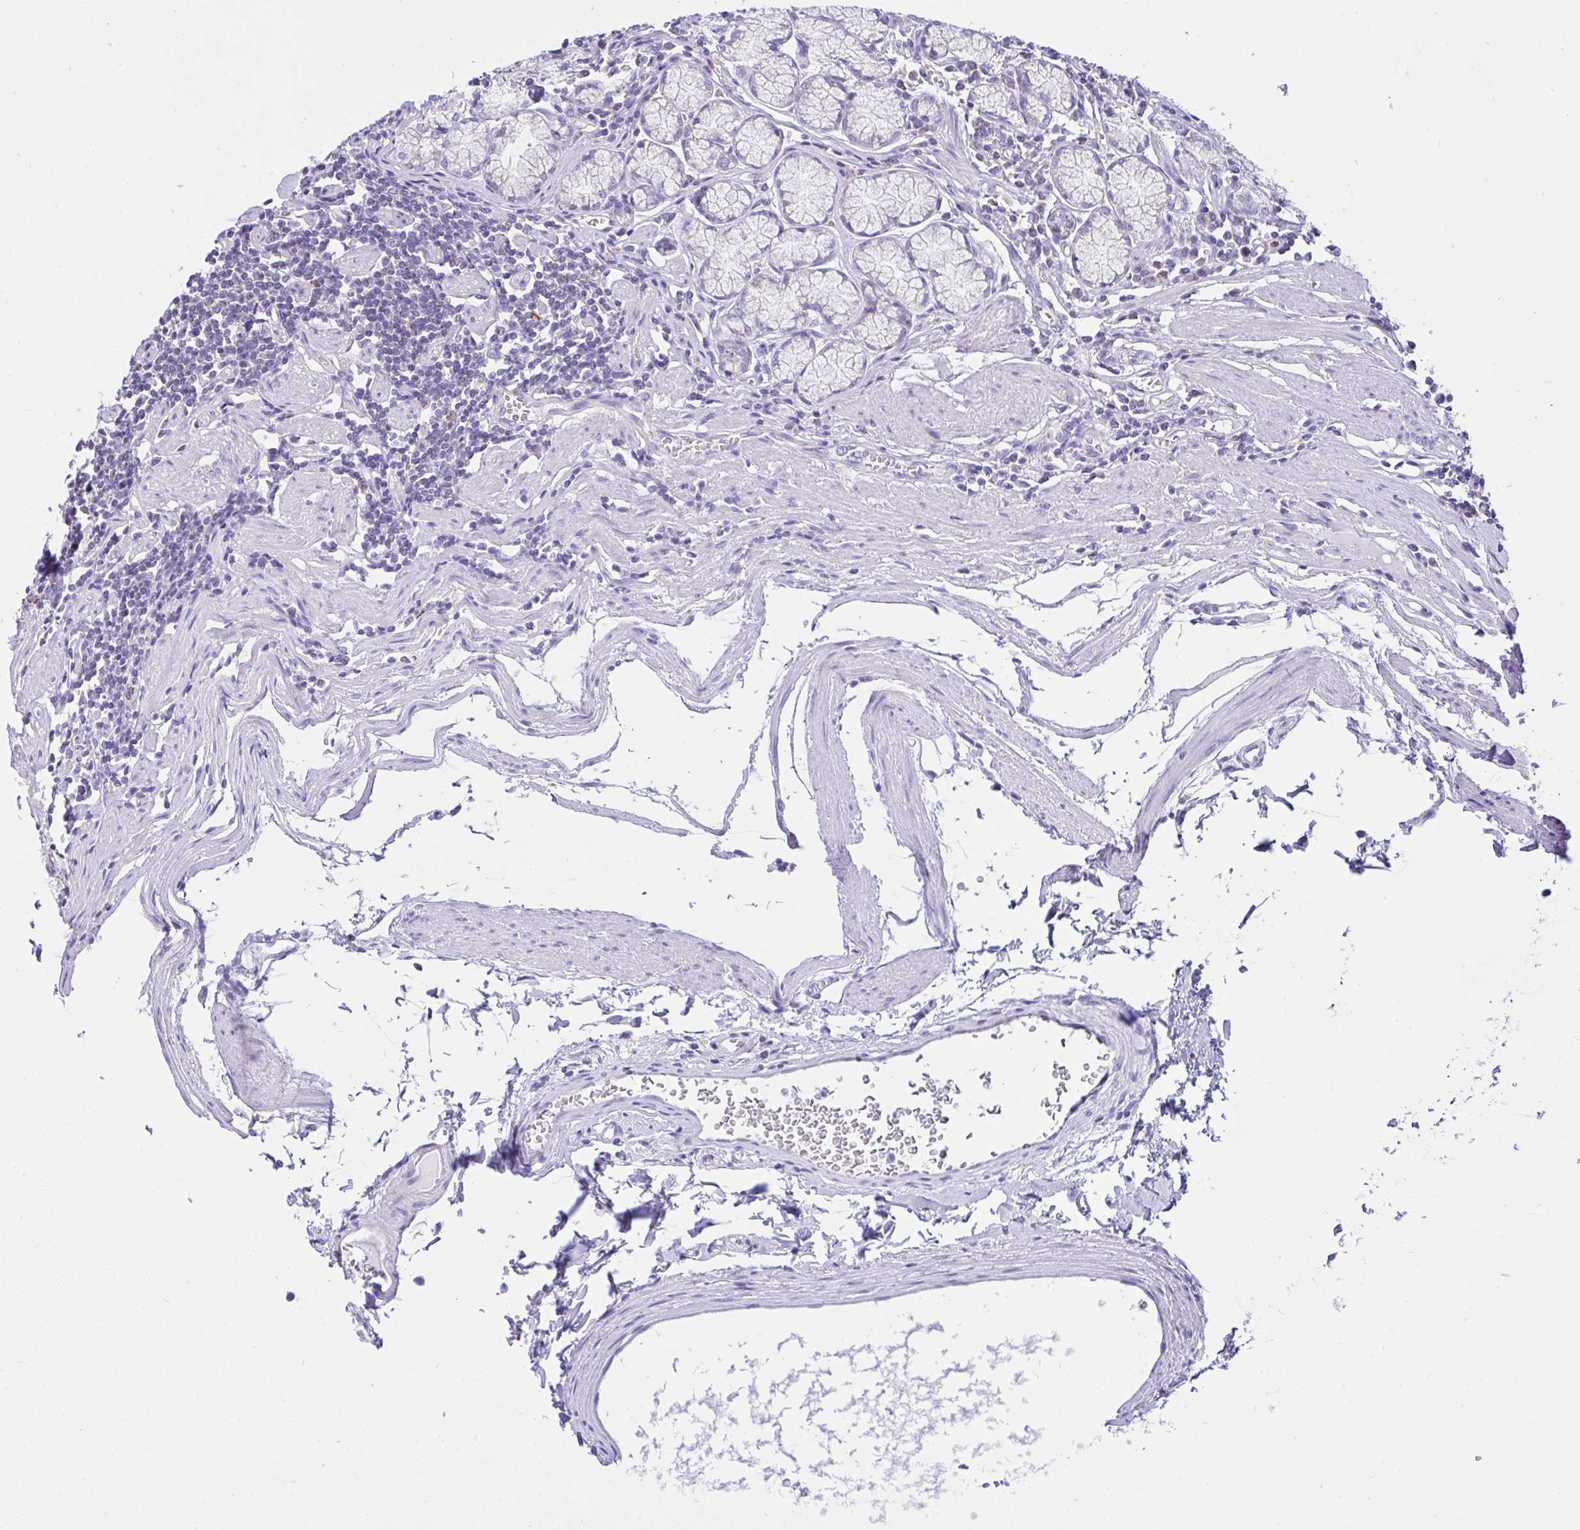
{"staining": {"intensity": "moderate", "quantity": "<25%", "location": "cytoplasmic/membranous"}, "tissue": "stomach", "cell_type": "Glandular cells", "image_type": "normal", "snomed": [{"axis": "morphology", "description": "Normal tissue, NOS"}, {"axis": "topography", "description": "Stomach"}], "caption": "The image demonstrates a brown stain indicating the presence of a protein in the cytoplasmic/membranous of glandular cells in stomach. (brown staining indicates protein expression, while blue staining denotes nuclei).", "gene": "SLC13A1", "patient": {"sex": "male", "age": 55}}